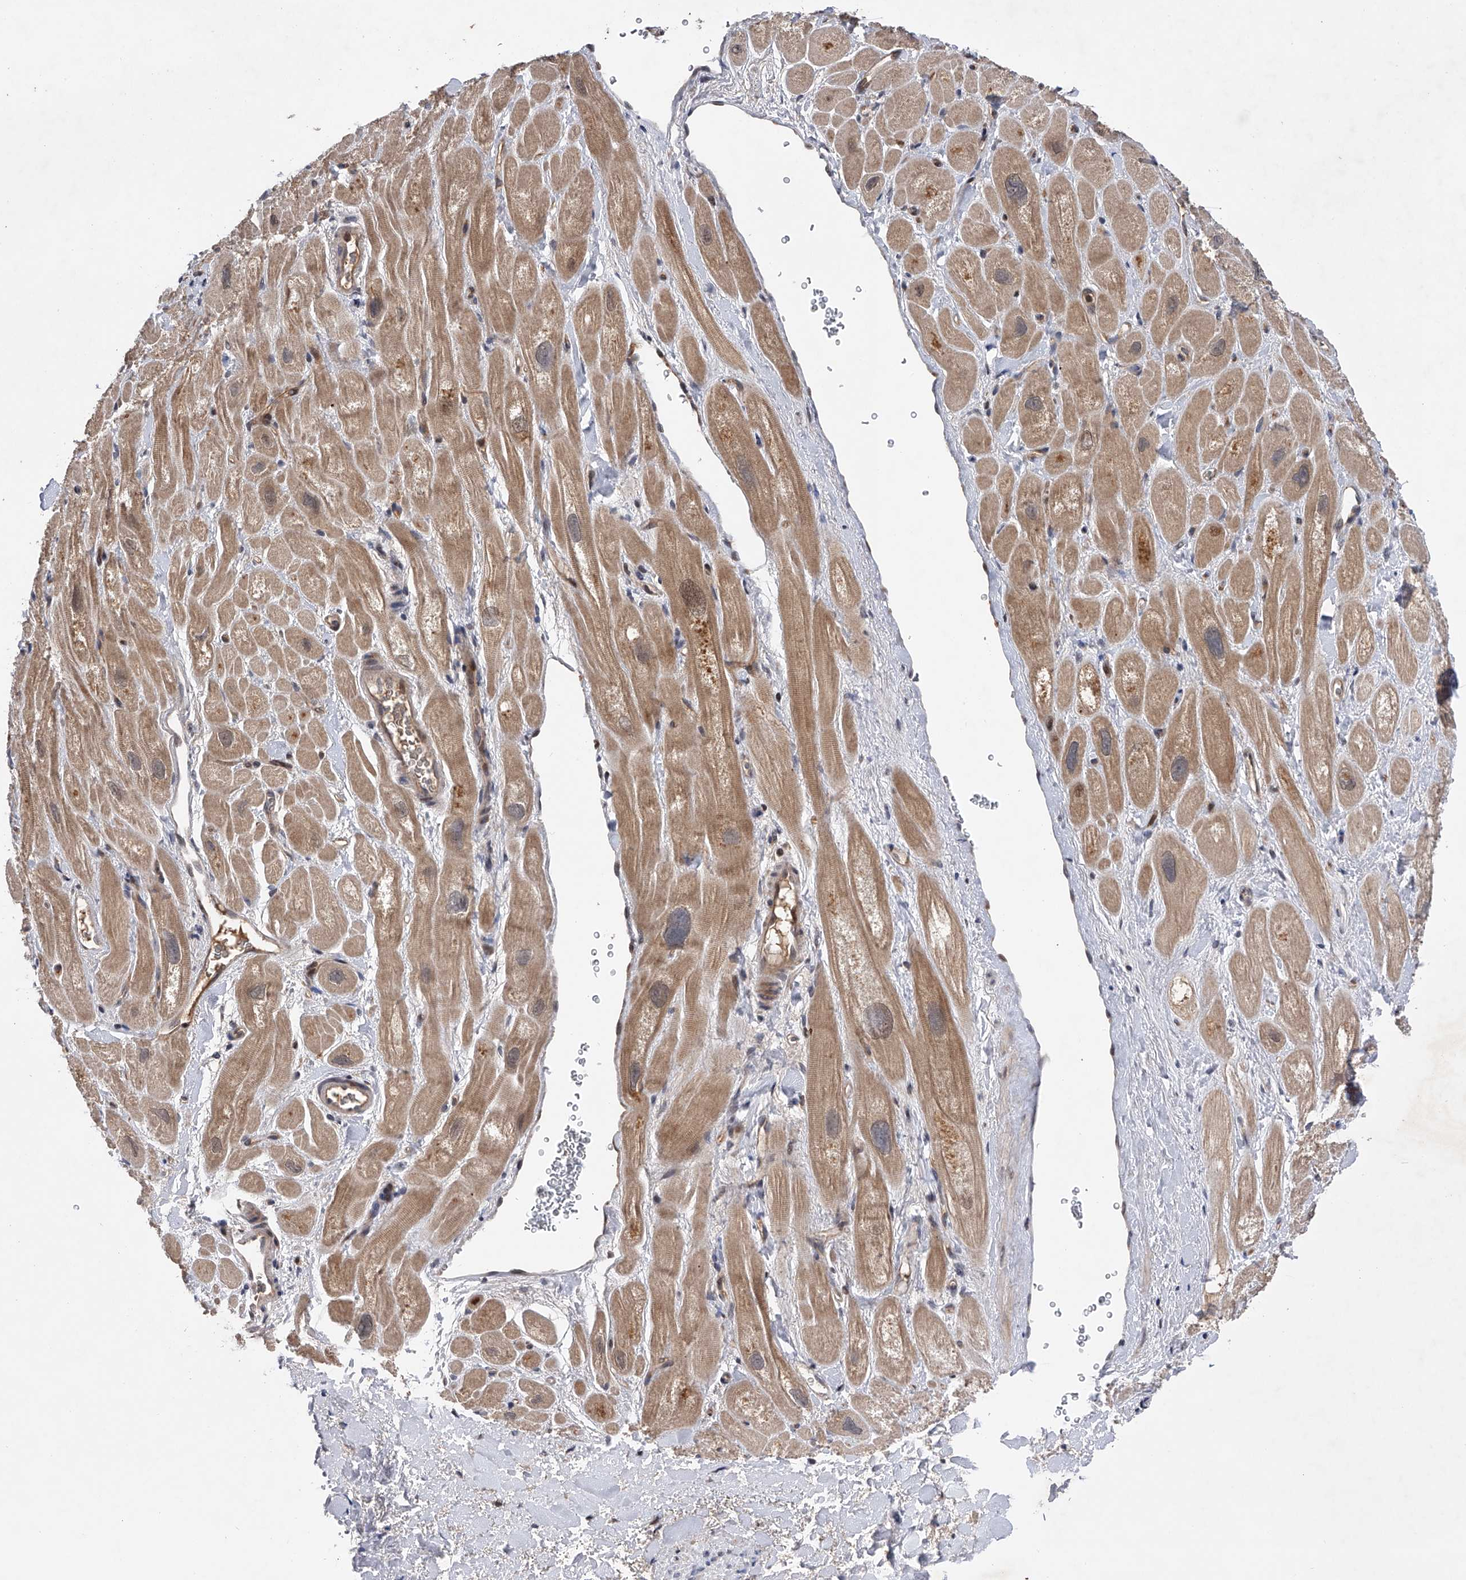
{"staining": {"intensity": "moderate", "quantity": ">75%", "location": "cytoplasmic/membranous"}, "tissue": "heart muscle", "cell_type": "Cardiomyocytes", "image_type": "normal", "snomed": [{"axis": "morphology", "description": "Normal tissue, NOS"}, {"axis": "topography", "description": "Heart"}], "caption": "Protein positivity by immunohistochemistry (IHC) reveals moderate cytoplasmic/membranous positivity in about >75% of cardiomyocytes in unremarkable heart muscle.", "gene": "RWDD2A", "patient": {"sex": "male", "age": 49}}